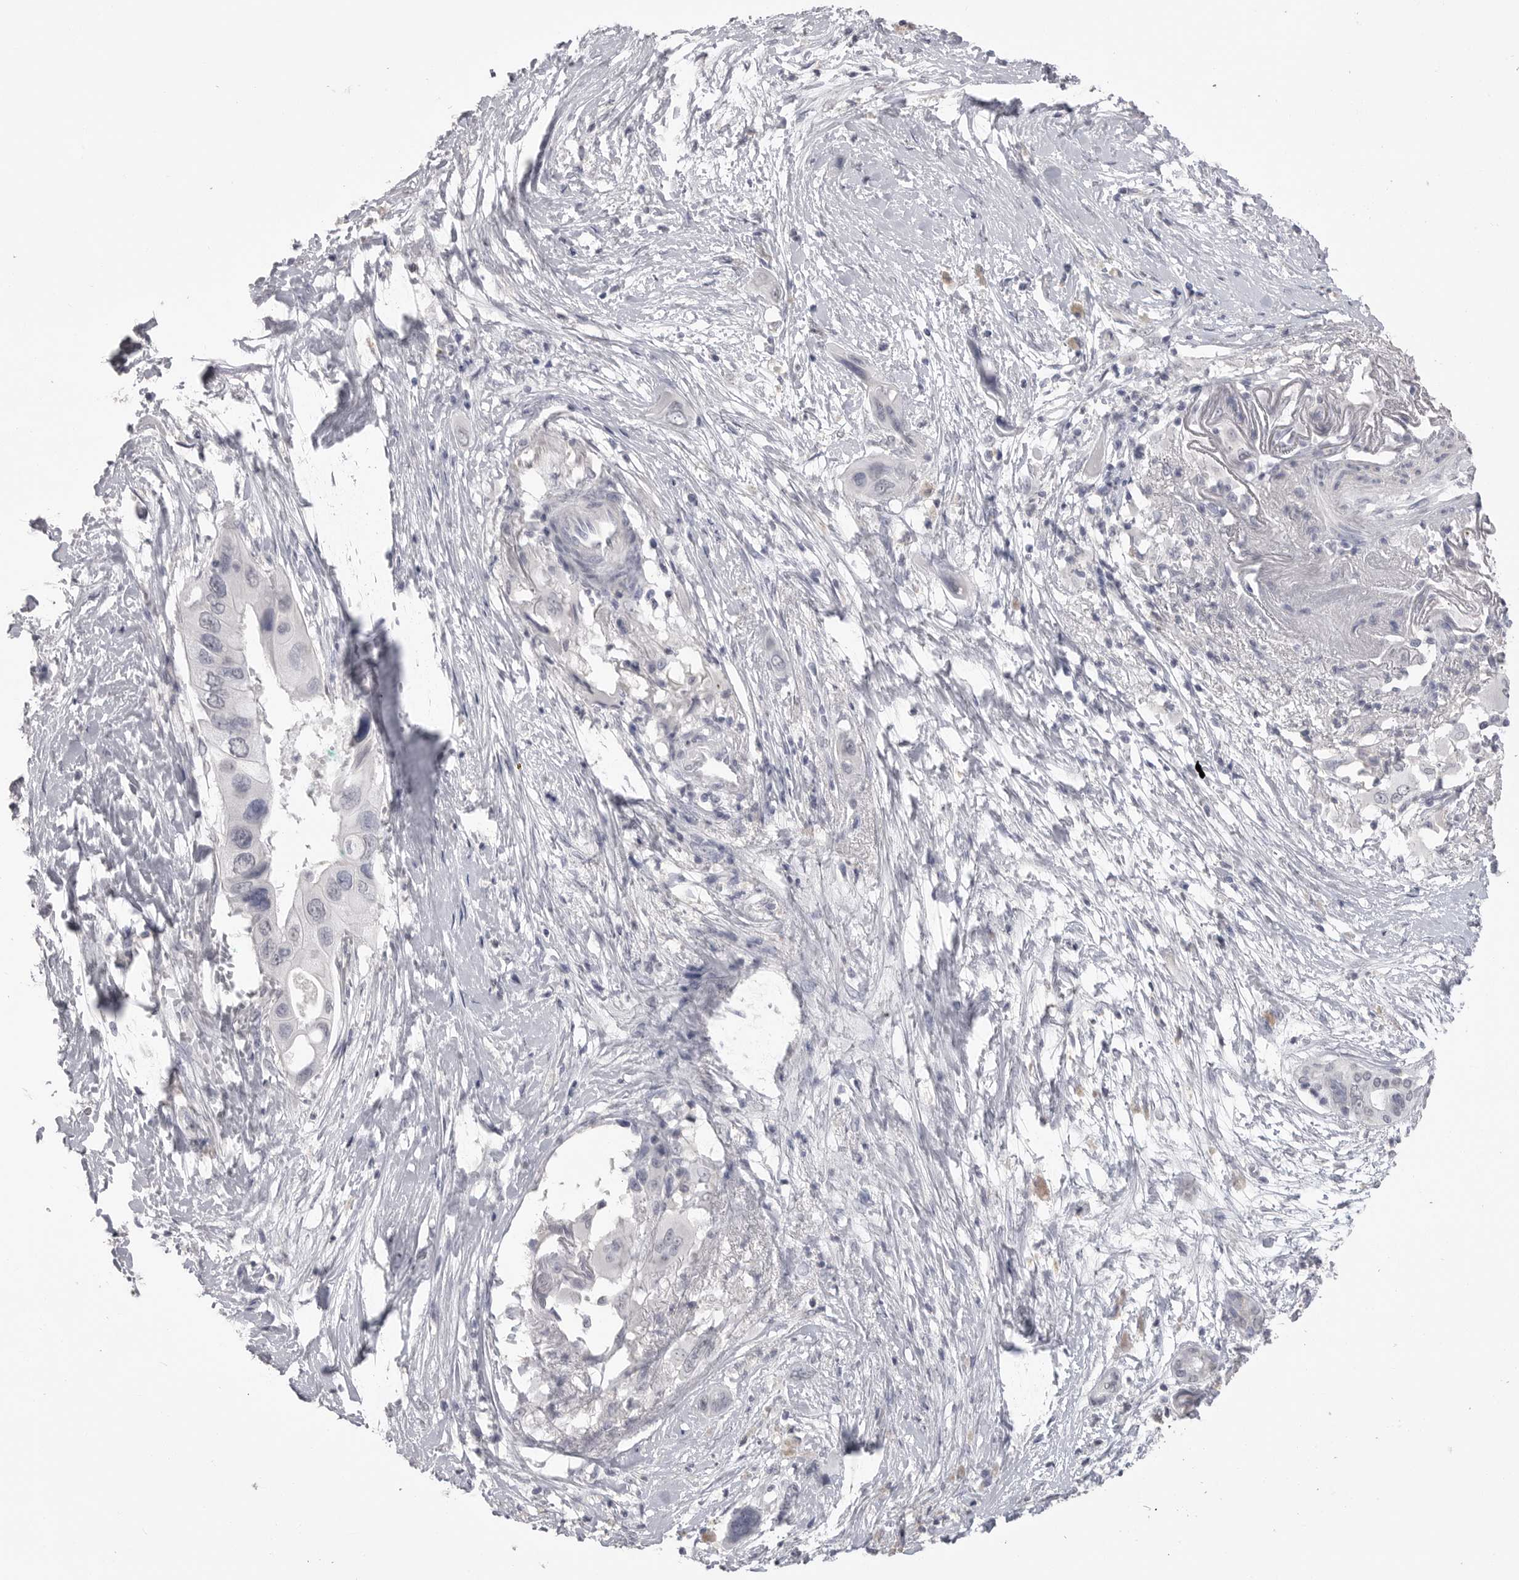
{"staining": {"intensity": "negative", "quantity": "none", "location": "none"}, "tissue": "pancreatic cancer", "cell_type": "Tumor cells", "image_type": "cancer", "snomed": [{"axis": "morphology", "description": "Adenocarcinoma, NOS"}, {"axis": "topography", "description": "Pancreas"}], "caption": "The IHC histopathology image has no significant staining in tumor cells of pancreatic cancer tissue. (Brightfield microscopy of DAB IHC at high magnification).", "gene": "ICAM5", "patient": {"sex": "male", "age": 66}}